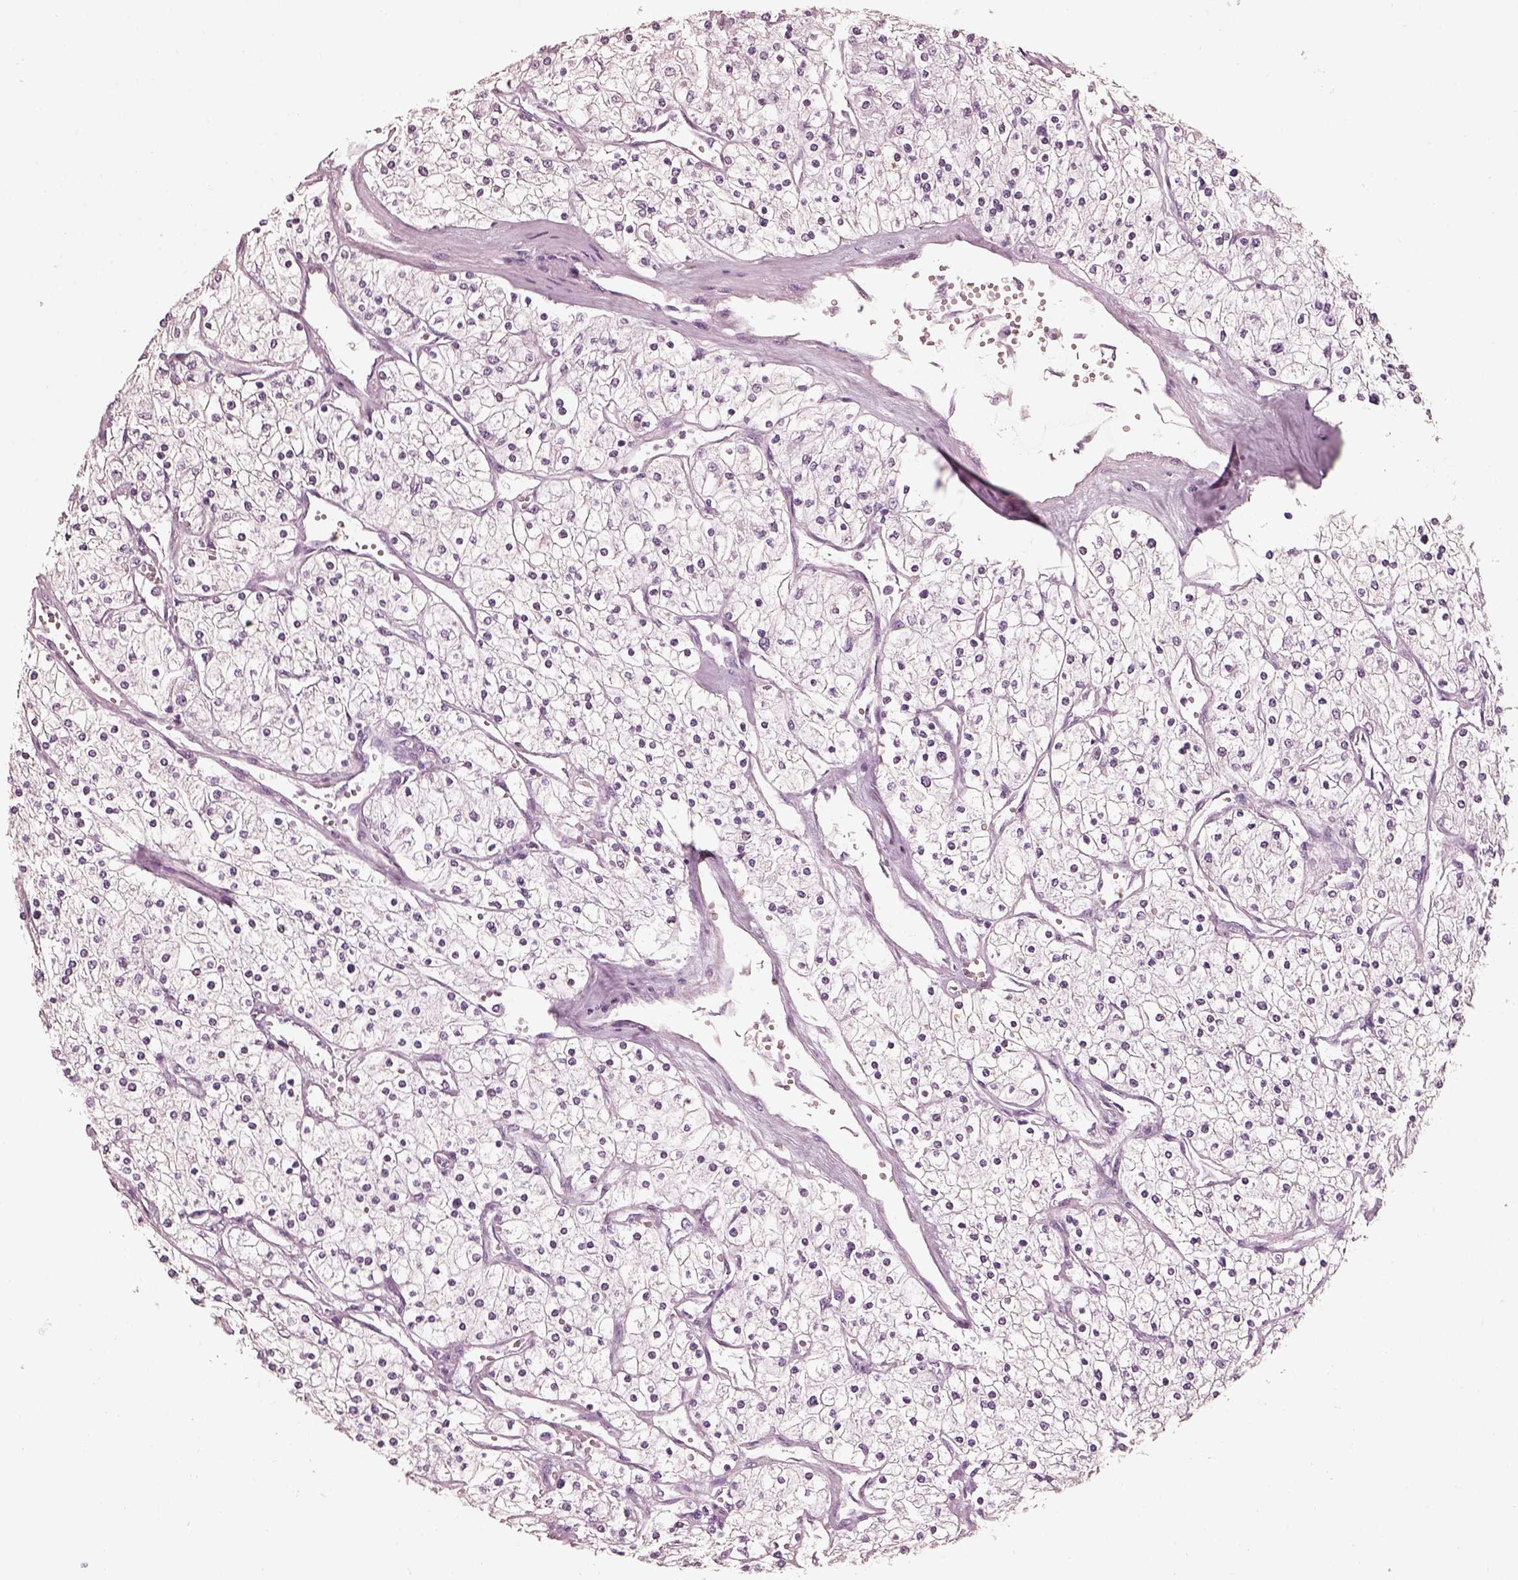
{"staining": {"intensity": "negative", "quantity": "none", "location": "none"}, "tissue": "renal cancer", "cell_type": "Tumor cells", "image_type": "cancer", "snomed": [{"axis": "morphology", "description": "Adenocarcinoma, NOS"}, {"axis": "topography", "description": "Kidney"}], "caption": "The histopathology image reveals no significant staining in tumor cells of renal adenocarcinoma.", "gene": "R3HDML", "patient": {"sex": "male", "age": 80}}